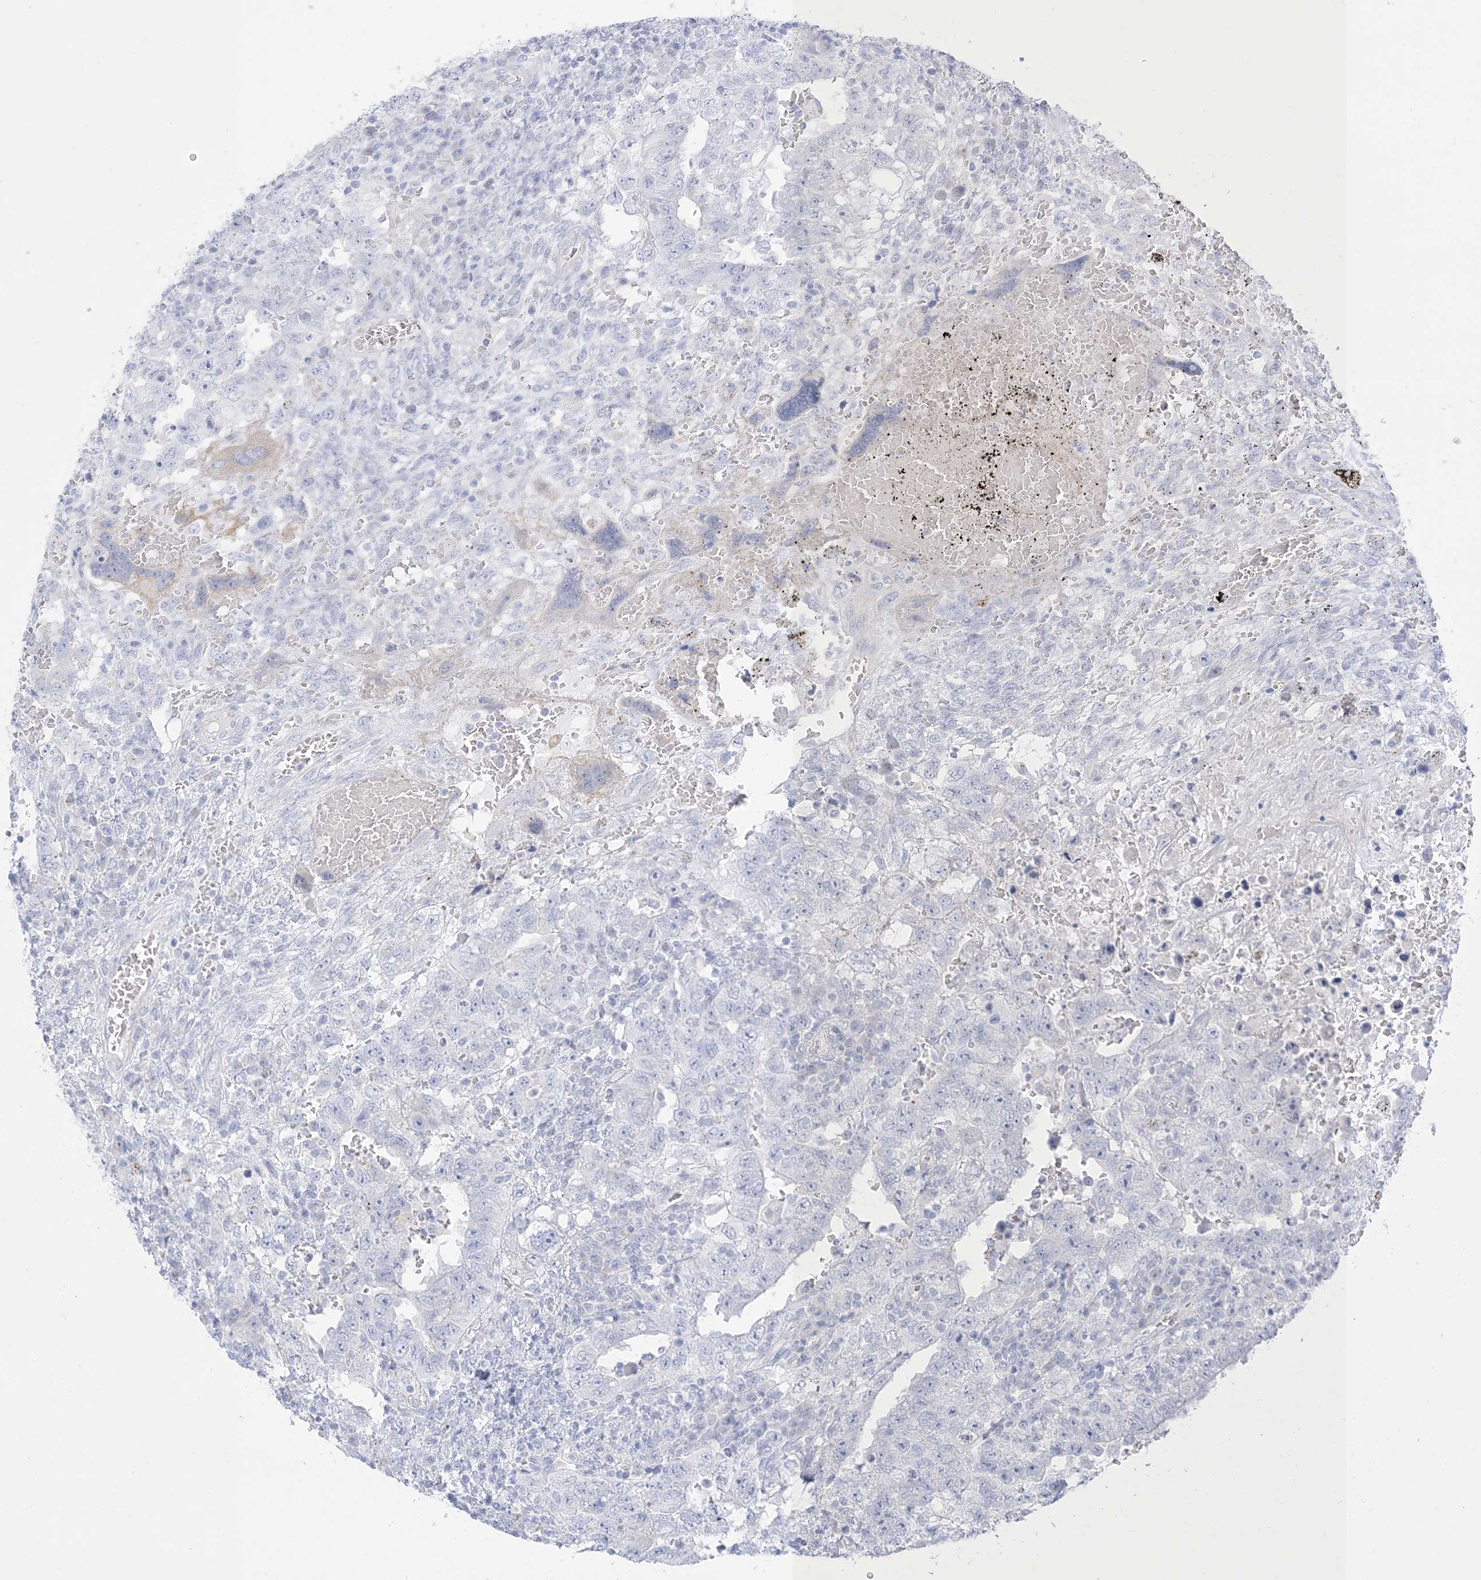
{"staining": {"intensity": "negative", "quantity": "none", "location": "none"}, "tissue": "testis cancer", "cell_type": "Tumor cells", "image_type": "cancer", "snomed": [{"axis": "morphology", "description": "Carcinoma, Embryonal, NOS"}, {"axis": "topography", "description": "Testis"}], "caption": "Protein analysis of testis cancer (embryonal carcinoma) demonstrates no significant positivity in tumor cells.", "gene": "XIRP2", "patient": {"sex": "male", "age": 26}}